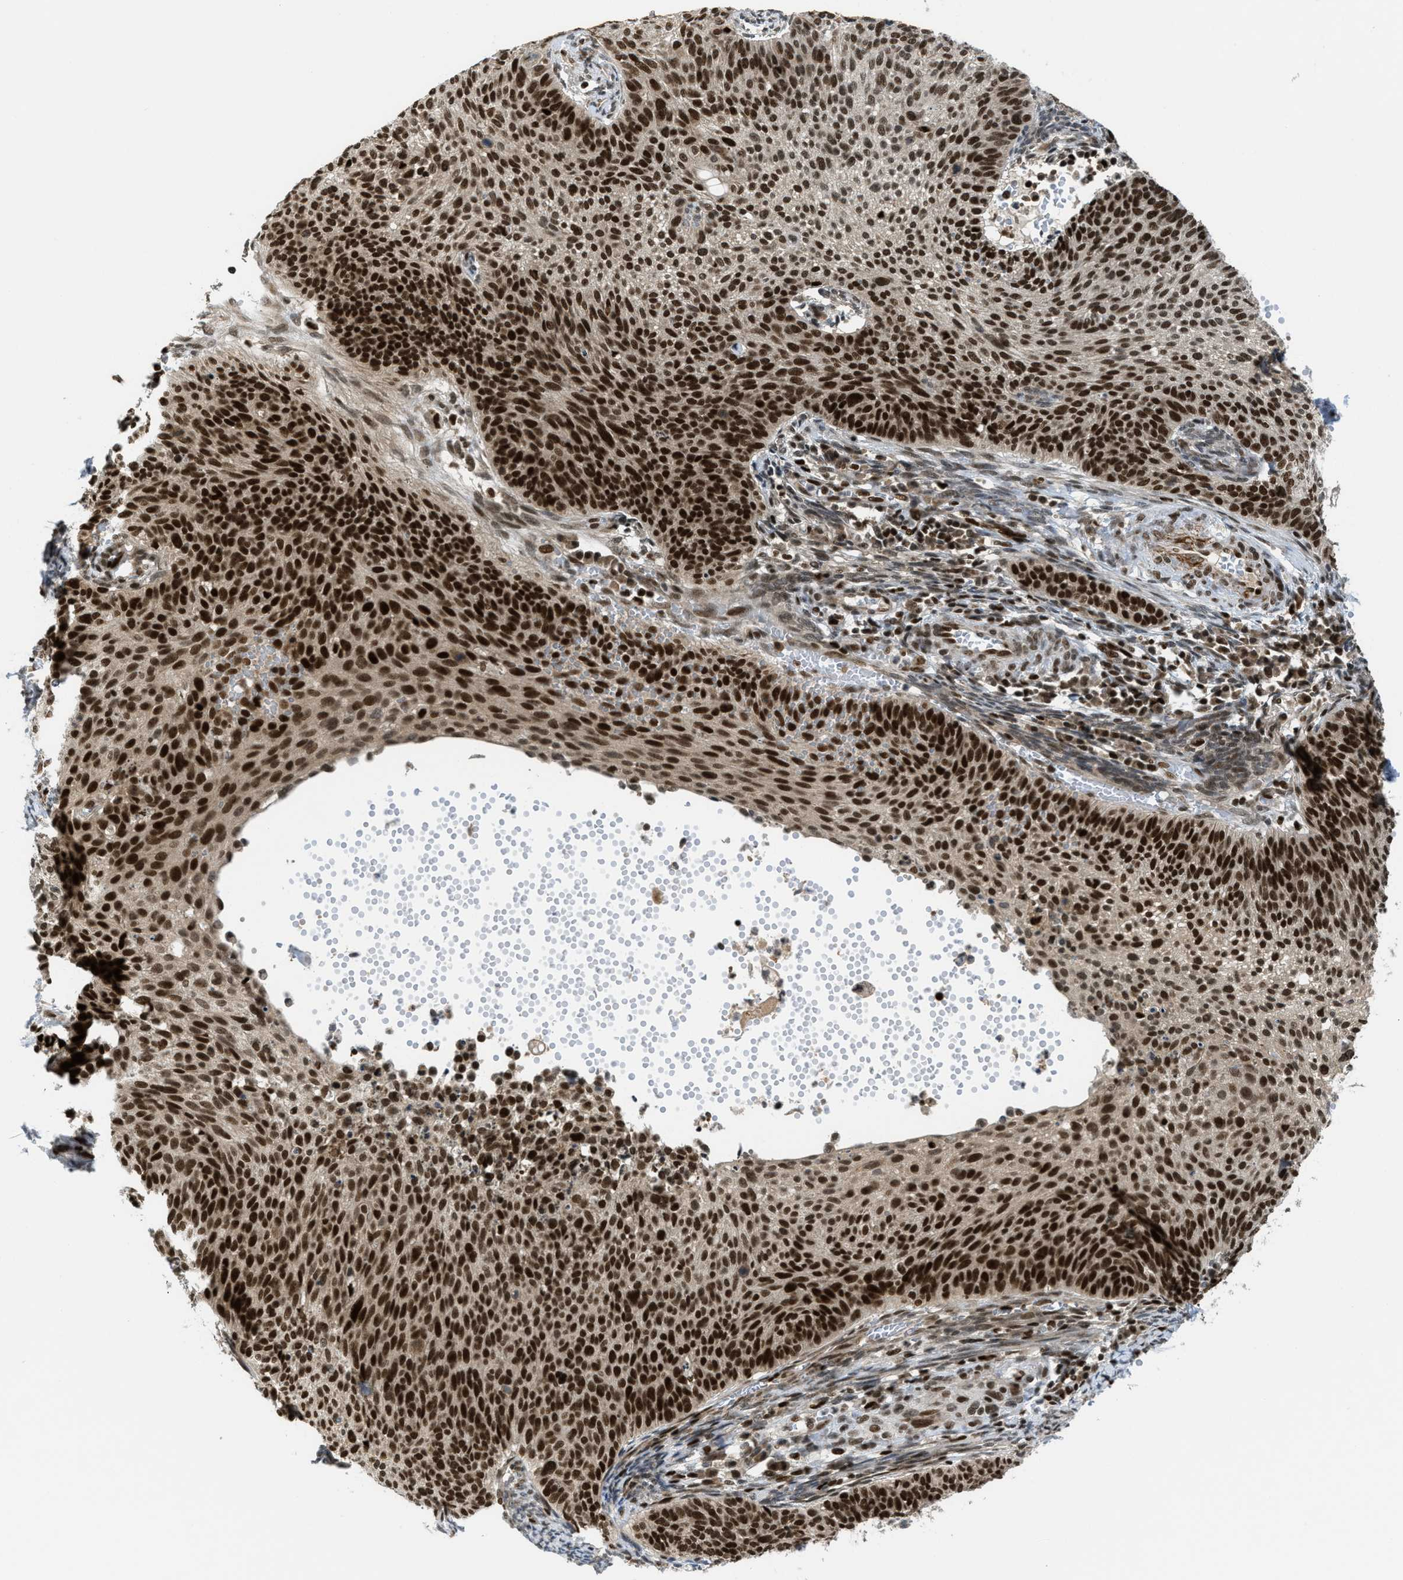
{"staining": {"intensity": "strong", "quantity": ">75%", "location": "nuclear"}, "tissue": "cervical cancer", "cell_type": "Tumor cells", "image_type": "cancer", "snomed": [{"axis": "morphology", "description": "Squamous cell carcinoma, NOS"}, {"axis": "topography", "description": "Cervix"}], "caption": "Immunohistochemical staining of squamous cell carcinoma (cervical) demonstrates high levels of strong nuclear expression in about >75% of tumor cells. (DAB (3,3'-diaminobenzidine) IHC with brightfield microscopy, high magnification).", "gene": "RFX5", "patient": {"sex": "female", "age": 70}}